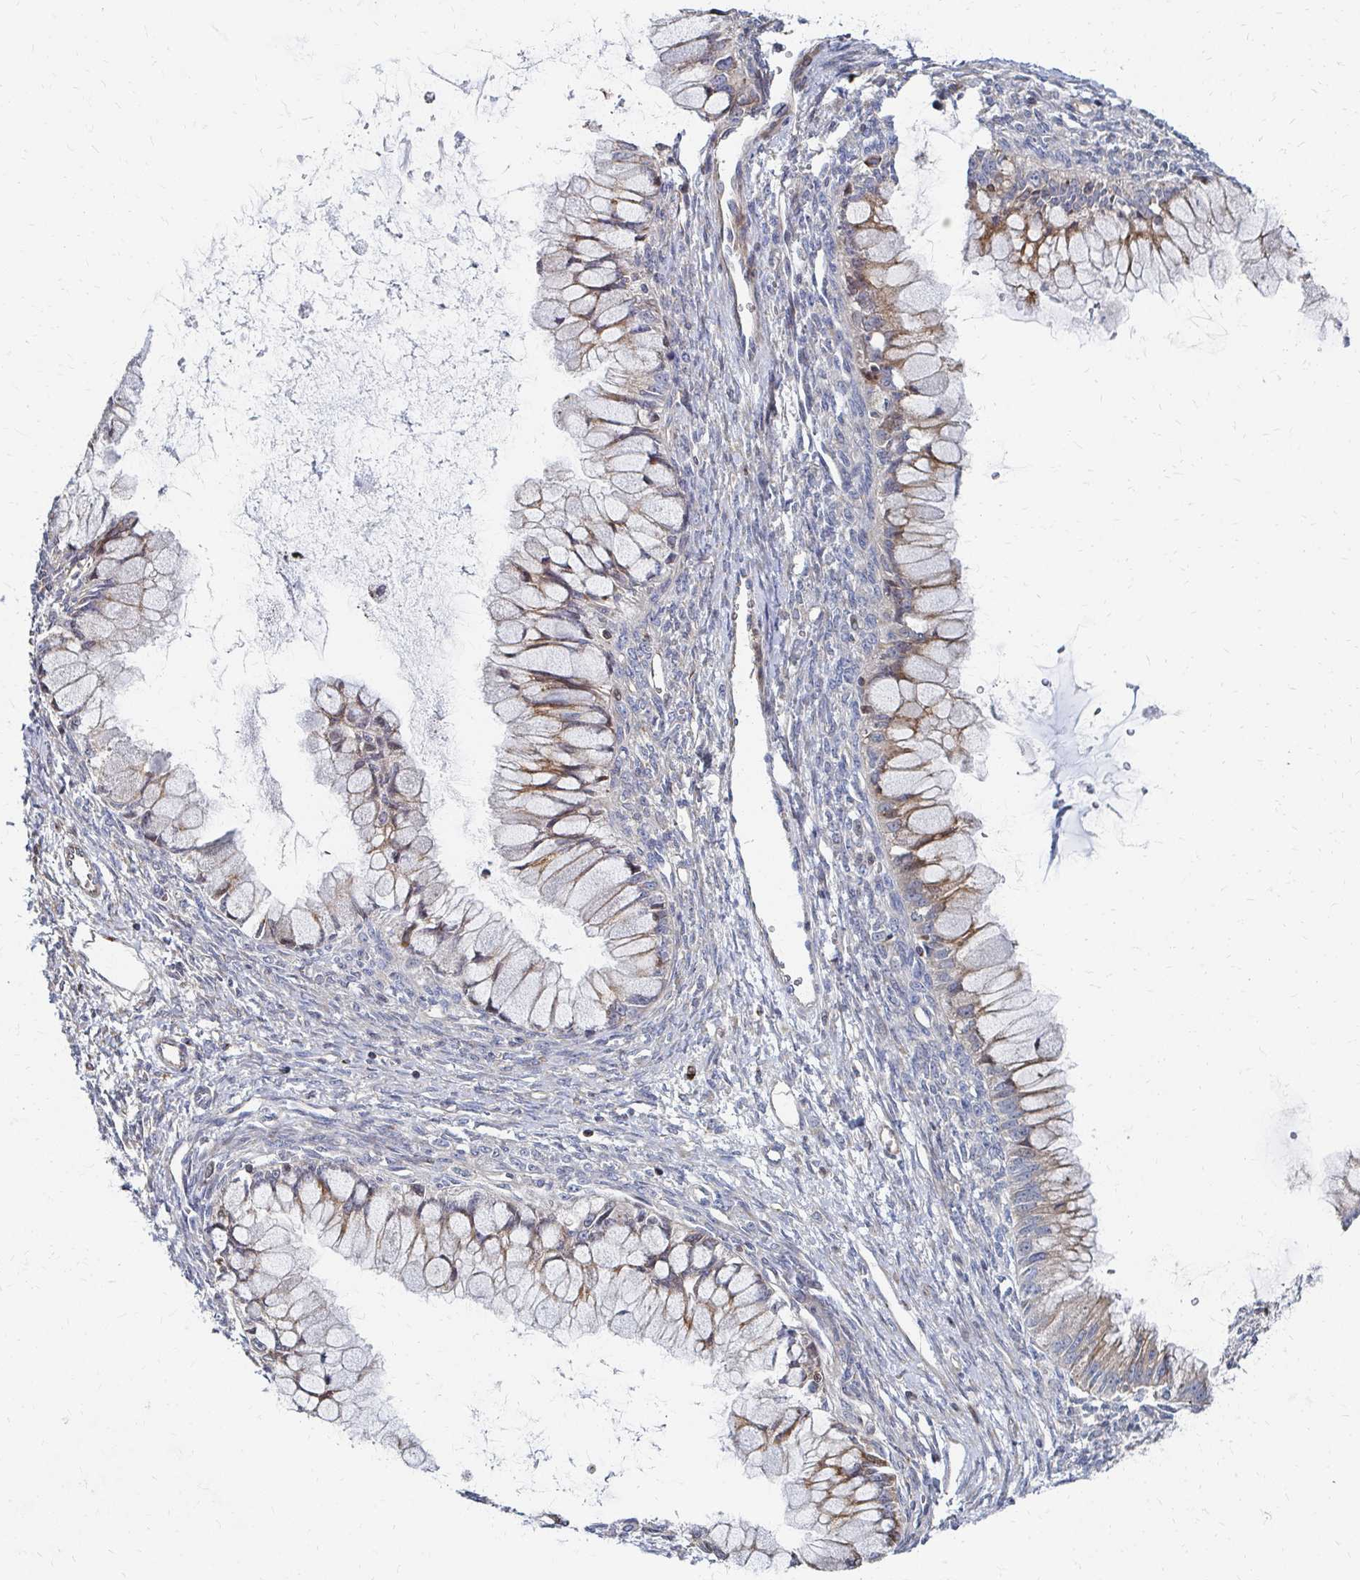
{"staining": {"intensity": "weak", "quantity": "25%-75%", "location": "cytoplasmic/membranous"}, "tissue": "ovarian cancer", "cell_type": "Tumor cells", "image_type": "cancer", "snomed": [{"axis": "morphology", "description": "Cystadenocarcinoma, mucinous, NOS"}, {"axis": "topography", "description": "Ovary"}], "caption": "Protein analysis of ovarian cancer (mucinous cystadenocarcinoma) tissue exhibits weak cytoplasmic/membranous positivity in about 25%-75% of tumor cells.", "gene": "MAN1A1", "patient": {"sex": "female", "age": 34}}